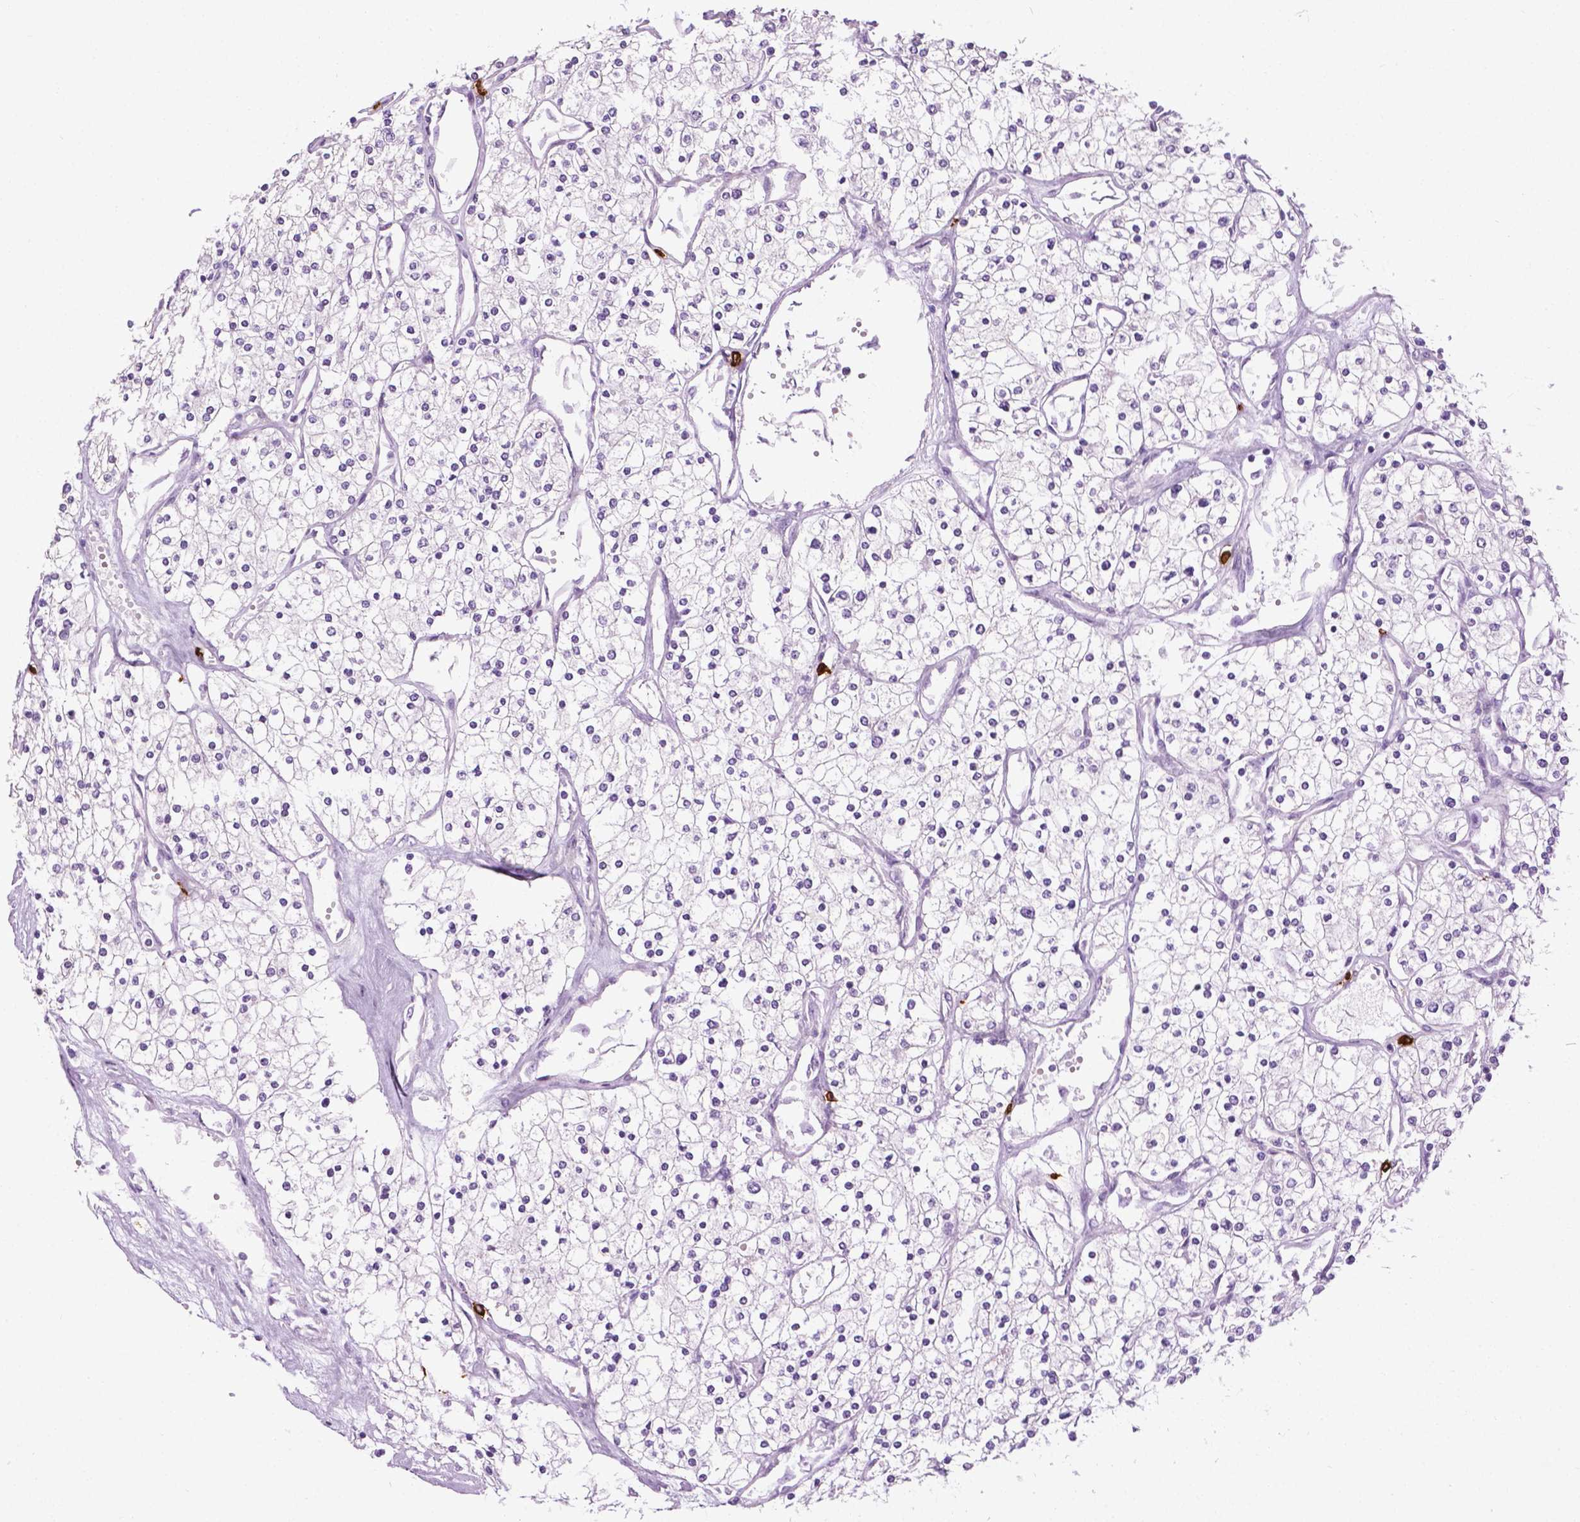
{"staining": {"intensity": "negative", "quantity": "none", "location": "none"}, "tissue": "renal cancer", "cell_type": "Tumor cells", "image_type": "cancer", "snomed": [{"axis": "morphology", "description": "Adenocarcinoma, NOS"}, {"axis": "topography", "description": "Kidney"}], "caption": "Tumor cells show no significant protein positivity in renal cancer (adenocarcinoma).", "gene": "SPECC1L", "patient": {"sex": "male", "age": 80}}